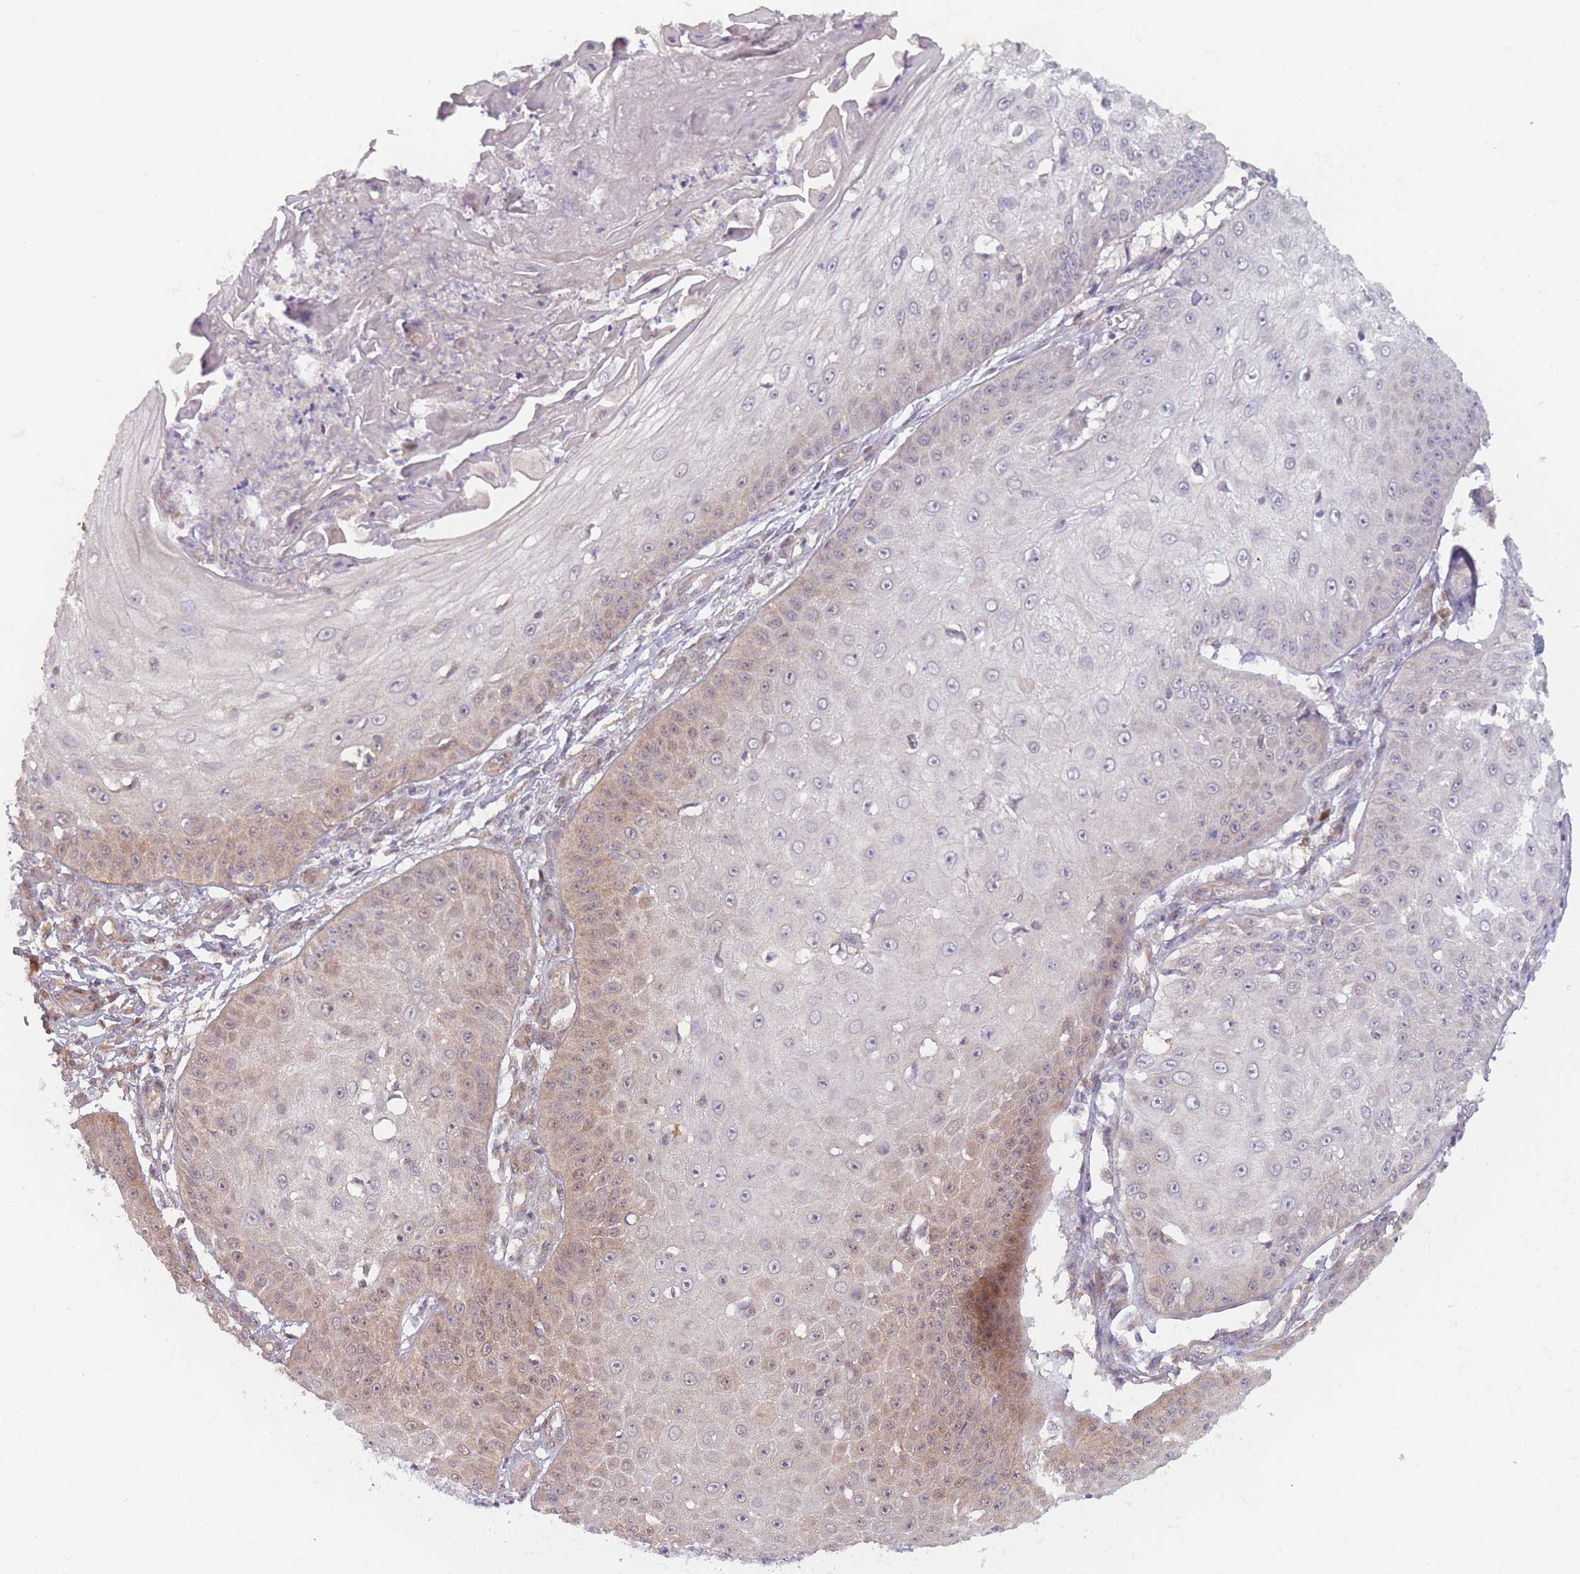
{"staining": {"intensity": "weak", "quantity": "25%-75%", "location": "cytoplasmic/membranous"}, "tissue": "skin cancer", "cell_type": "Tumor cells", "image_type": "cancer", "snomed": [{"axis": "morphology", "description": "Squamous cell carcinoma, NOS"}, {"axis": "topography", "description": "Skin"}], "caption": "Weak cytoplasmic/membranous positivity for a protein is identified in about 25%-75% of tumor cells of skin squamous cell carcinoma using IHC.", "gene": "MRI1", "patient": {"sex": "male", "age": 70}}